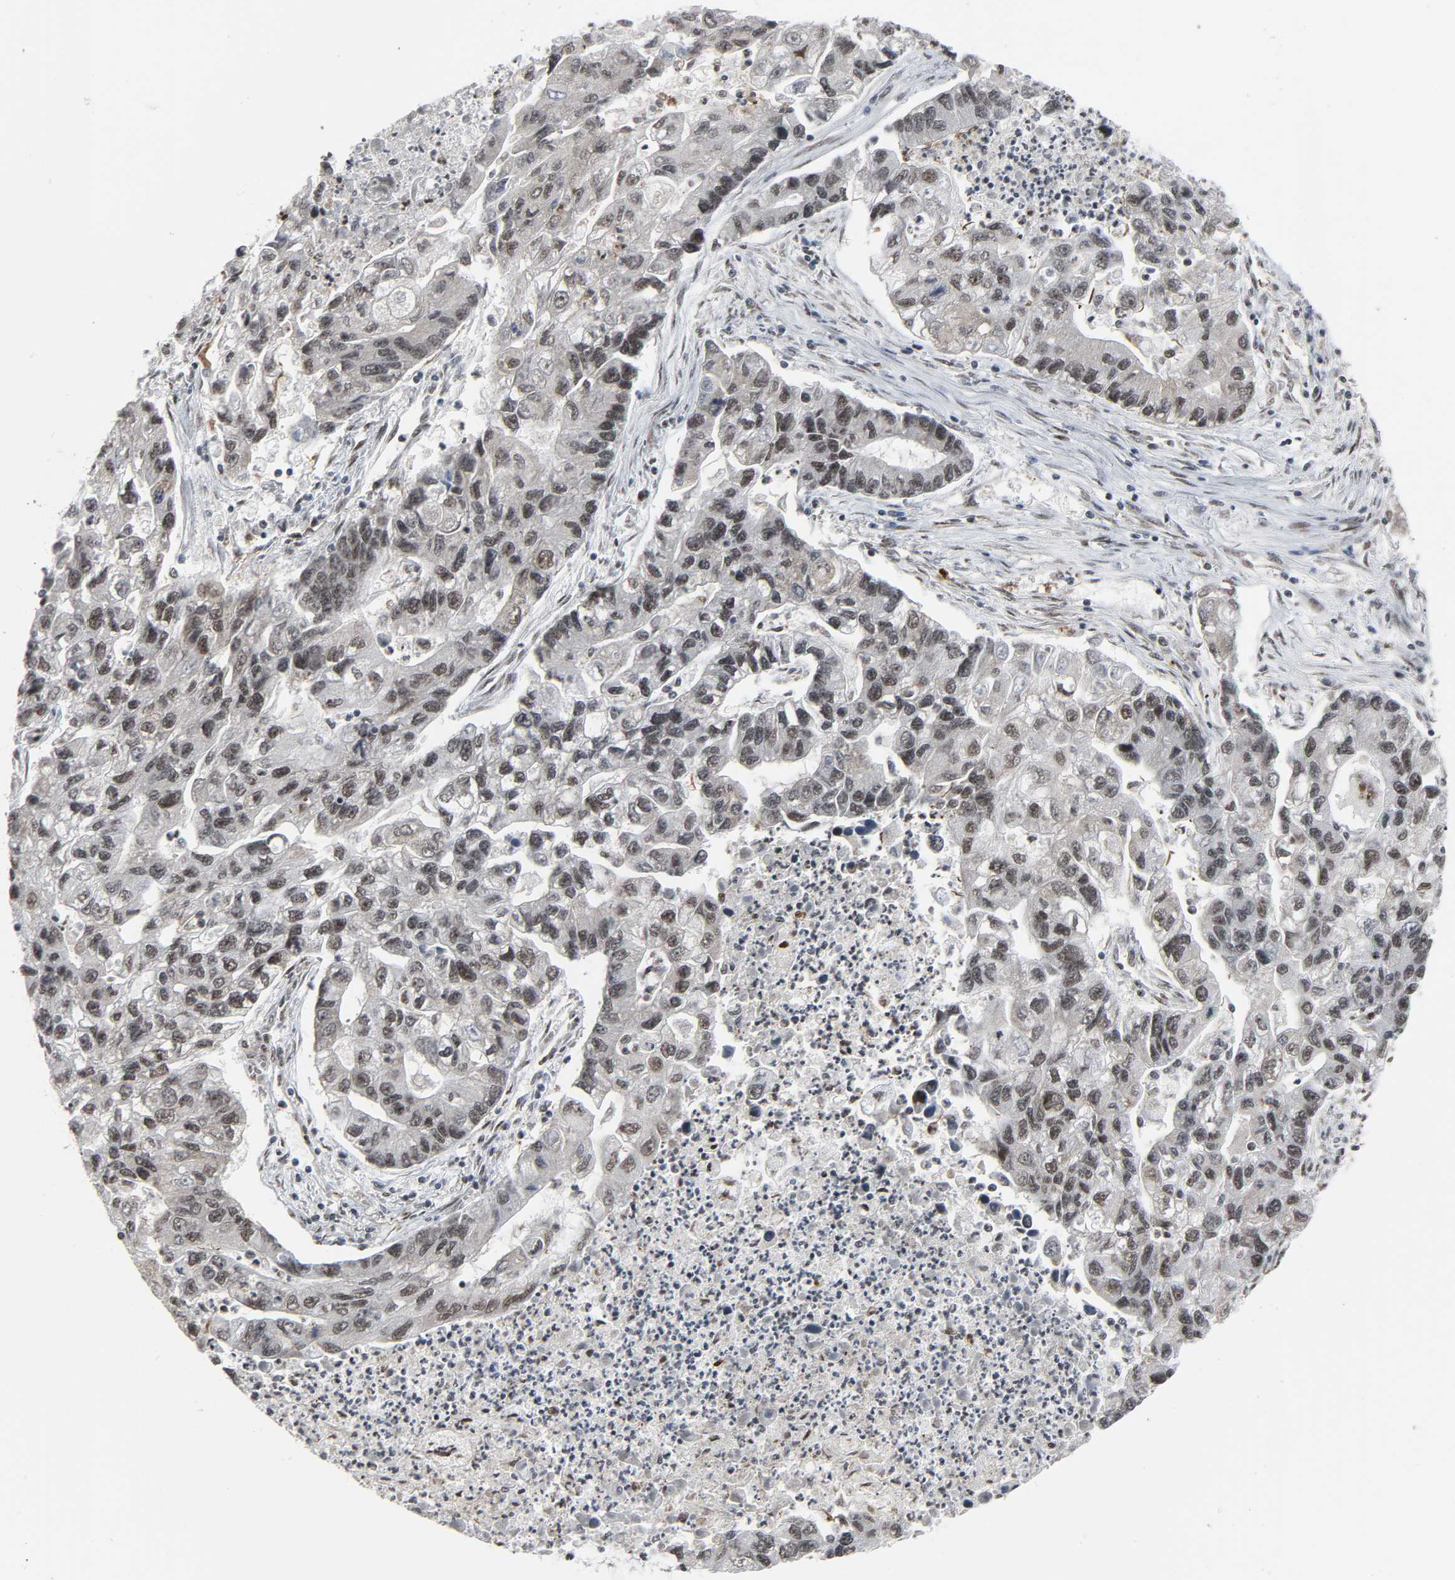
{"staining": {"intensity": "weak", "quantity": ">75%", "location": "nuclear"}, "tissue": "lung cancer", "cell_type": "Tumor cells", "image_type": "cancer", "snomed": [{"axis": "morphology", "description": "Adenocarcinoma, NOS"}, {"axis": "topography", "description": "Lung"}], "caption": "Adenocarcinoma (lung) stained with a brown dye displays weak nuclear positive staining in approximately >75% of tumor cells.", "gene": "CDK7", "patient": {"sex": "female", "age": 51}}